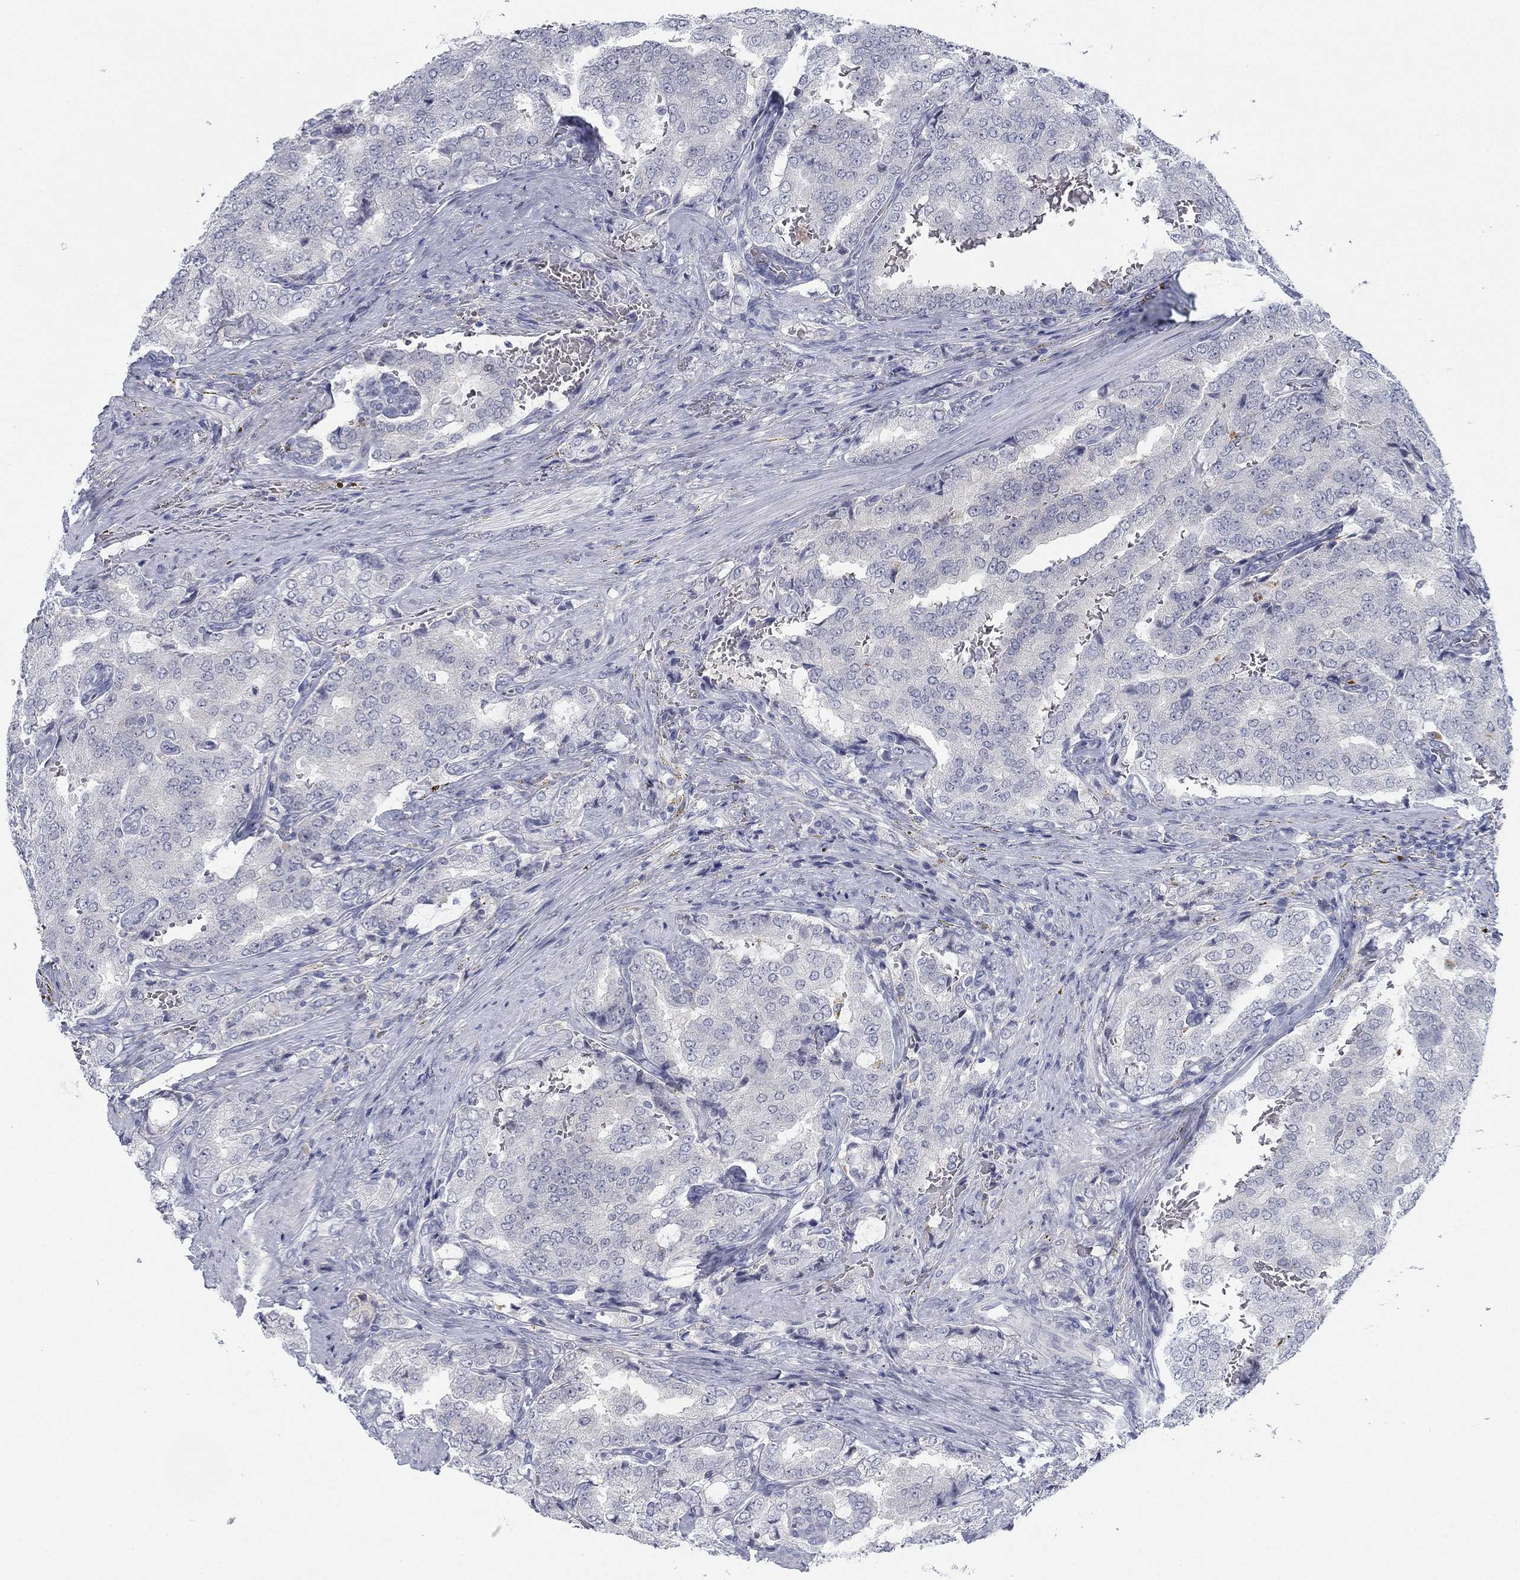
{"staining": {"intensity": "negative", "quantity": "none", "location": "none"}, "tissue": "prostate cancer", "cell_type": "Tumor cells", "image_type": "cancer", "snomed": [{"axis": "morphology", "description": "Adenocarcinoma, NOS"}, {"axis": "topography", "description": "Prostate"}], "caption": "Prostate cancer was stained to show a protein in brown. There is no significant positivity in tumor cells. The staining was performed using DAB to visualize the protein expression in brown, while the nuclei were stained in blue with hematoxylin (Magnification: 20x).", "gene": "DNAL1", "patient": {"sex": "male", "age": 65}}